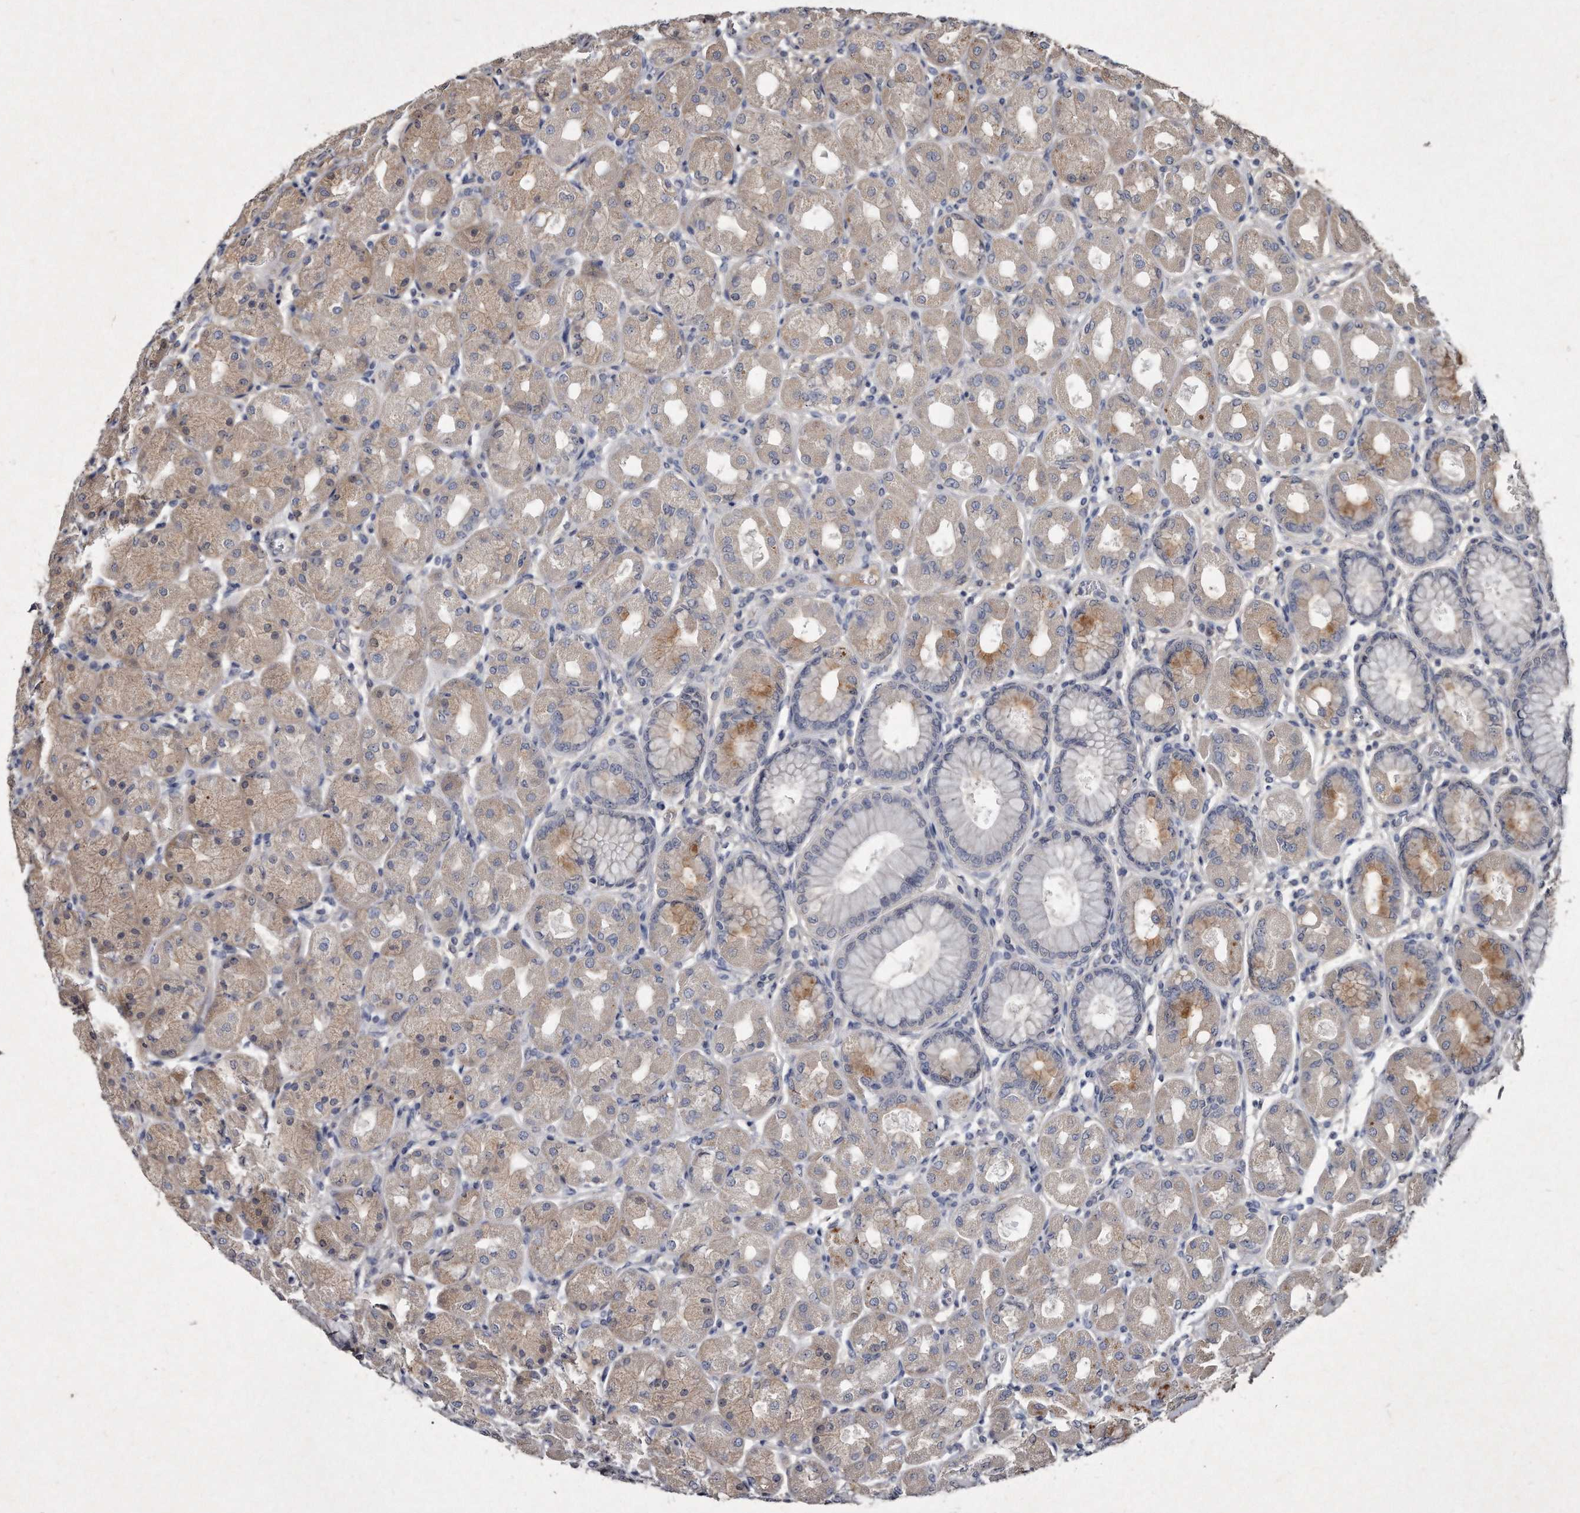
{"staining": {"intensity": "moderate", "quantity": "25%-75%", "location": "cytoplasmic/membranous"}, "tissue": "stomach", "cell_type": "Glandular cells", "image_type": "normal", "snomed": [{"axis": "morphology", "description": "Normal tissue, NOS"}, {"axis": "topography", "description": "Stomach, upper"}], "caption": "The immunohistochemical stain shows moderate cytoplasmic/membranous positivity in glandular cells of normal stomach.", "gene": "KLHDC3", "patient": {"sex": "female", "age": 56}}